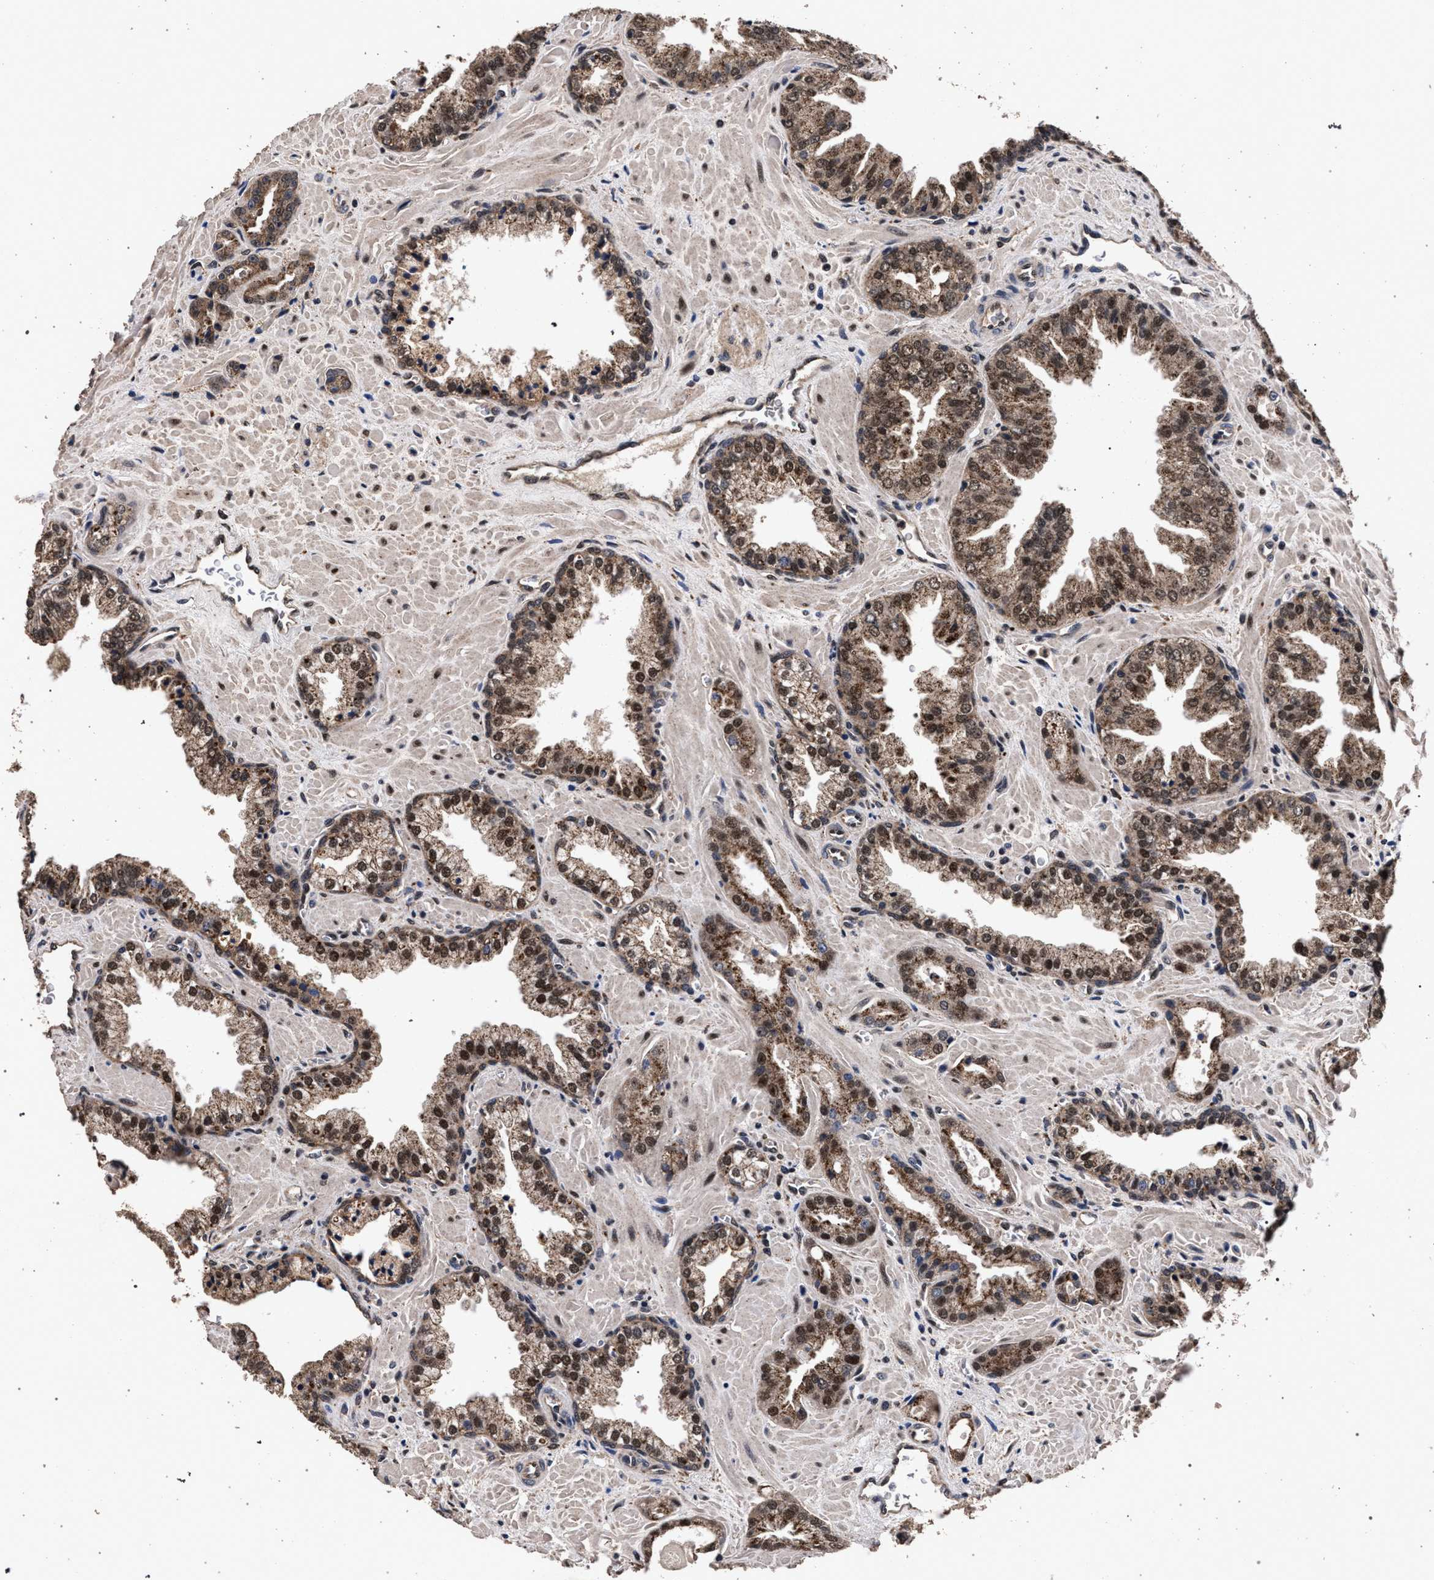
{"staining": {"intensity": "moderate", "quantity": ">75%", "location": "cytoplasmic/membranous,nuclear"}, "tissue": "prostate cancer", "cell_type": "Tumor cells", "image_type": "cancer", "snomed": [{"axis": "morphology", "description": "Adenocarcinoma, Low grade"}, {"axis": "topography", "description": "Prostate"}], "caption": "Immunohistochemical staining of prostate cancer exhibits moderate cytoplasmic/membranous and nuclear protein staining in approximately >75% of tumor cells.", "gene": "ACOX1", "patient": {"sex": "male", "age": 71}}